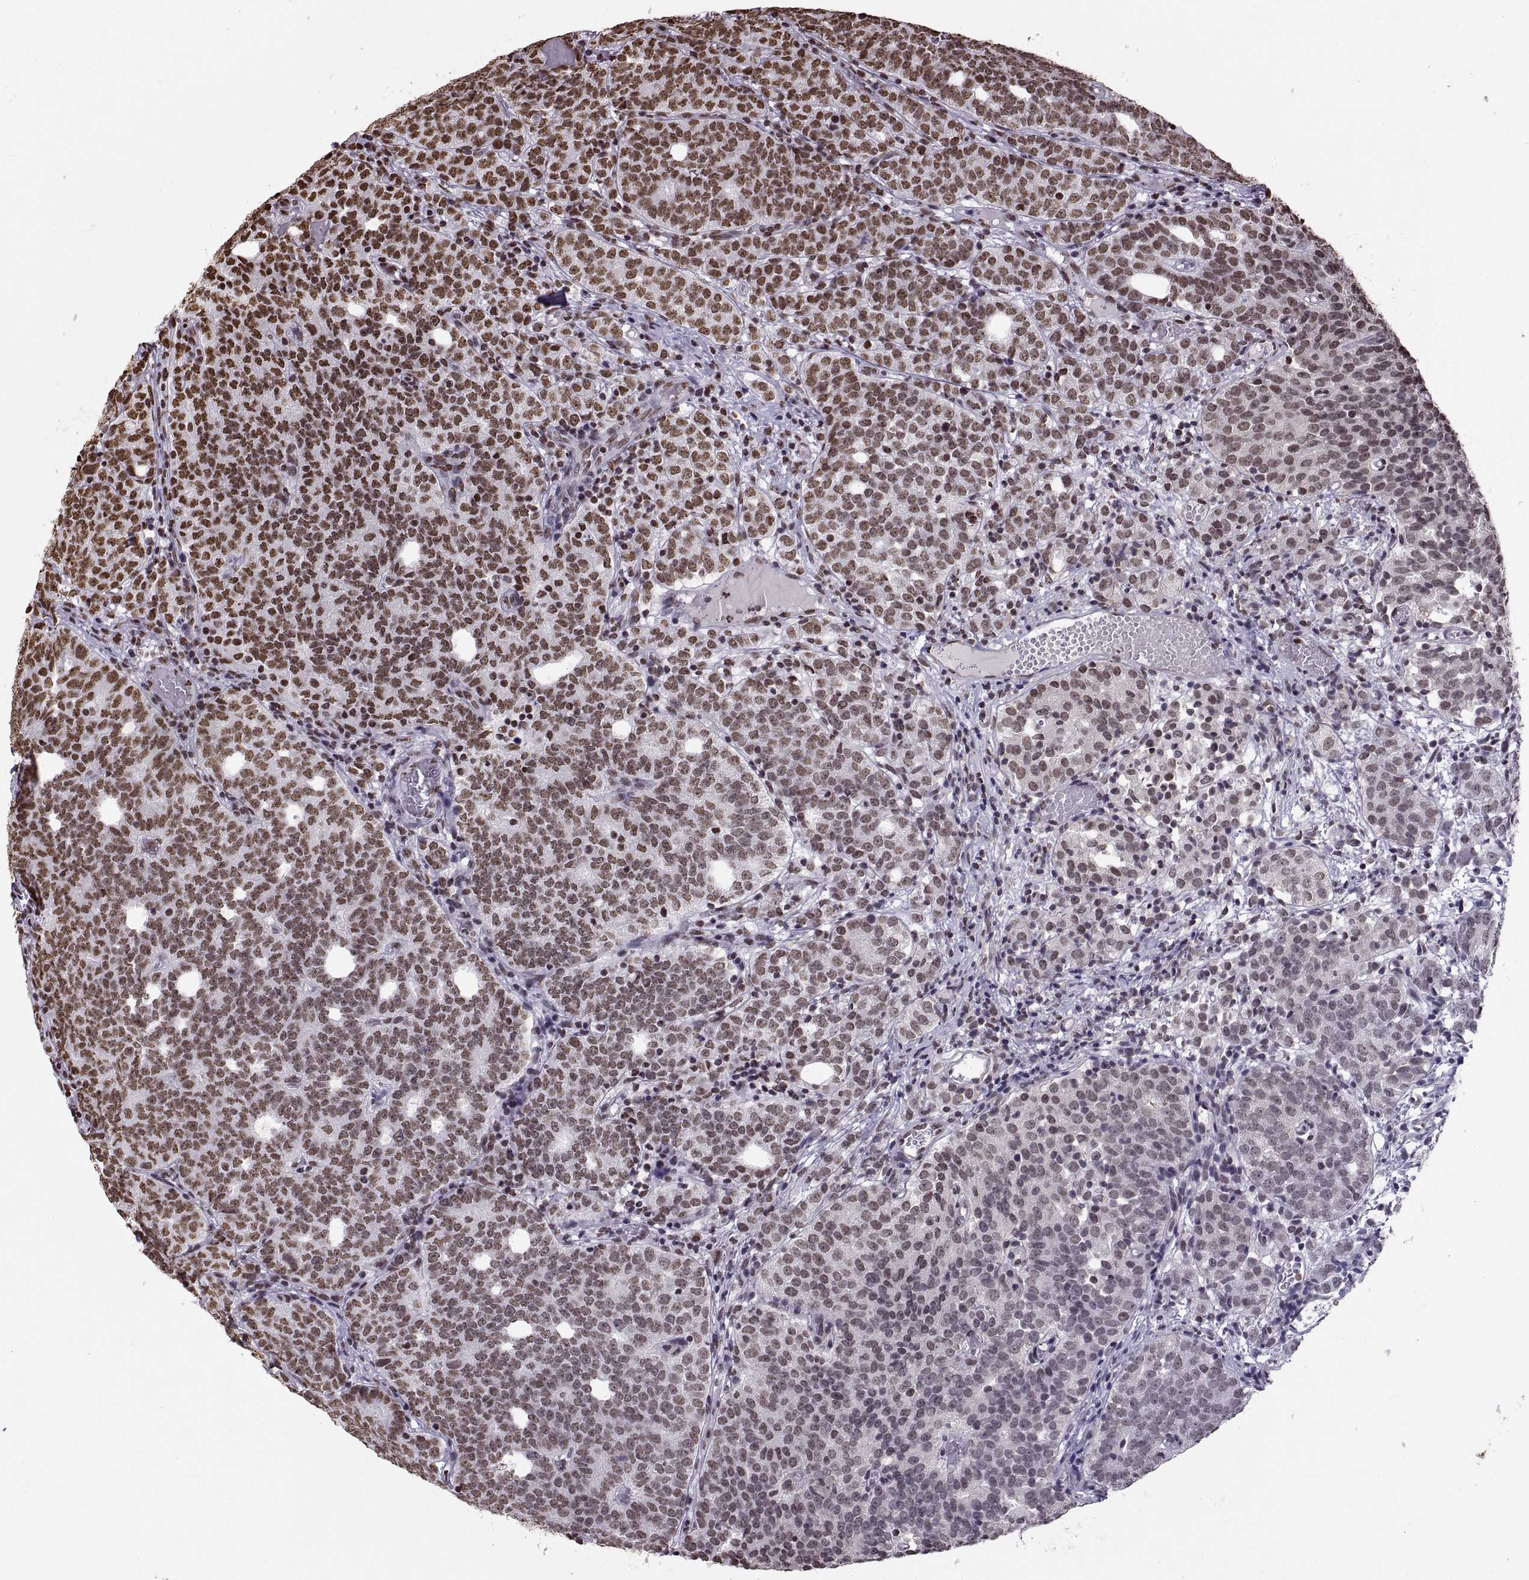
{"staining": {"intensity": "strong", "quantity": "25%-75%", "location": "nuclear"}, "tissue": "prostate cancer", "cell_type": "Tumor cells", "image_type": "cancer", "snomed": [{"axis": "morphology", "description": "Adenocarcinoma, High grade"}, {"axis": "topography", "description": "Prostate"}], "caption": "Immunohistochemistry (IHC) (DAB) staining of human prostate adenocarcinoma (high-grade) displays strong nuclear protein expression in approximately 25%-75% of tumor cells.", "gene": "SNAI1", "patient": {"sex": "male", "age": 53}}